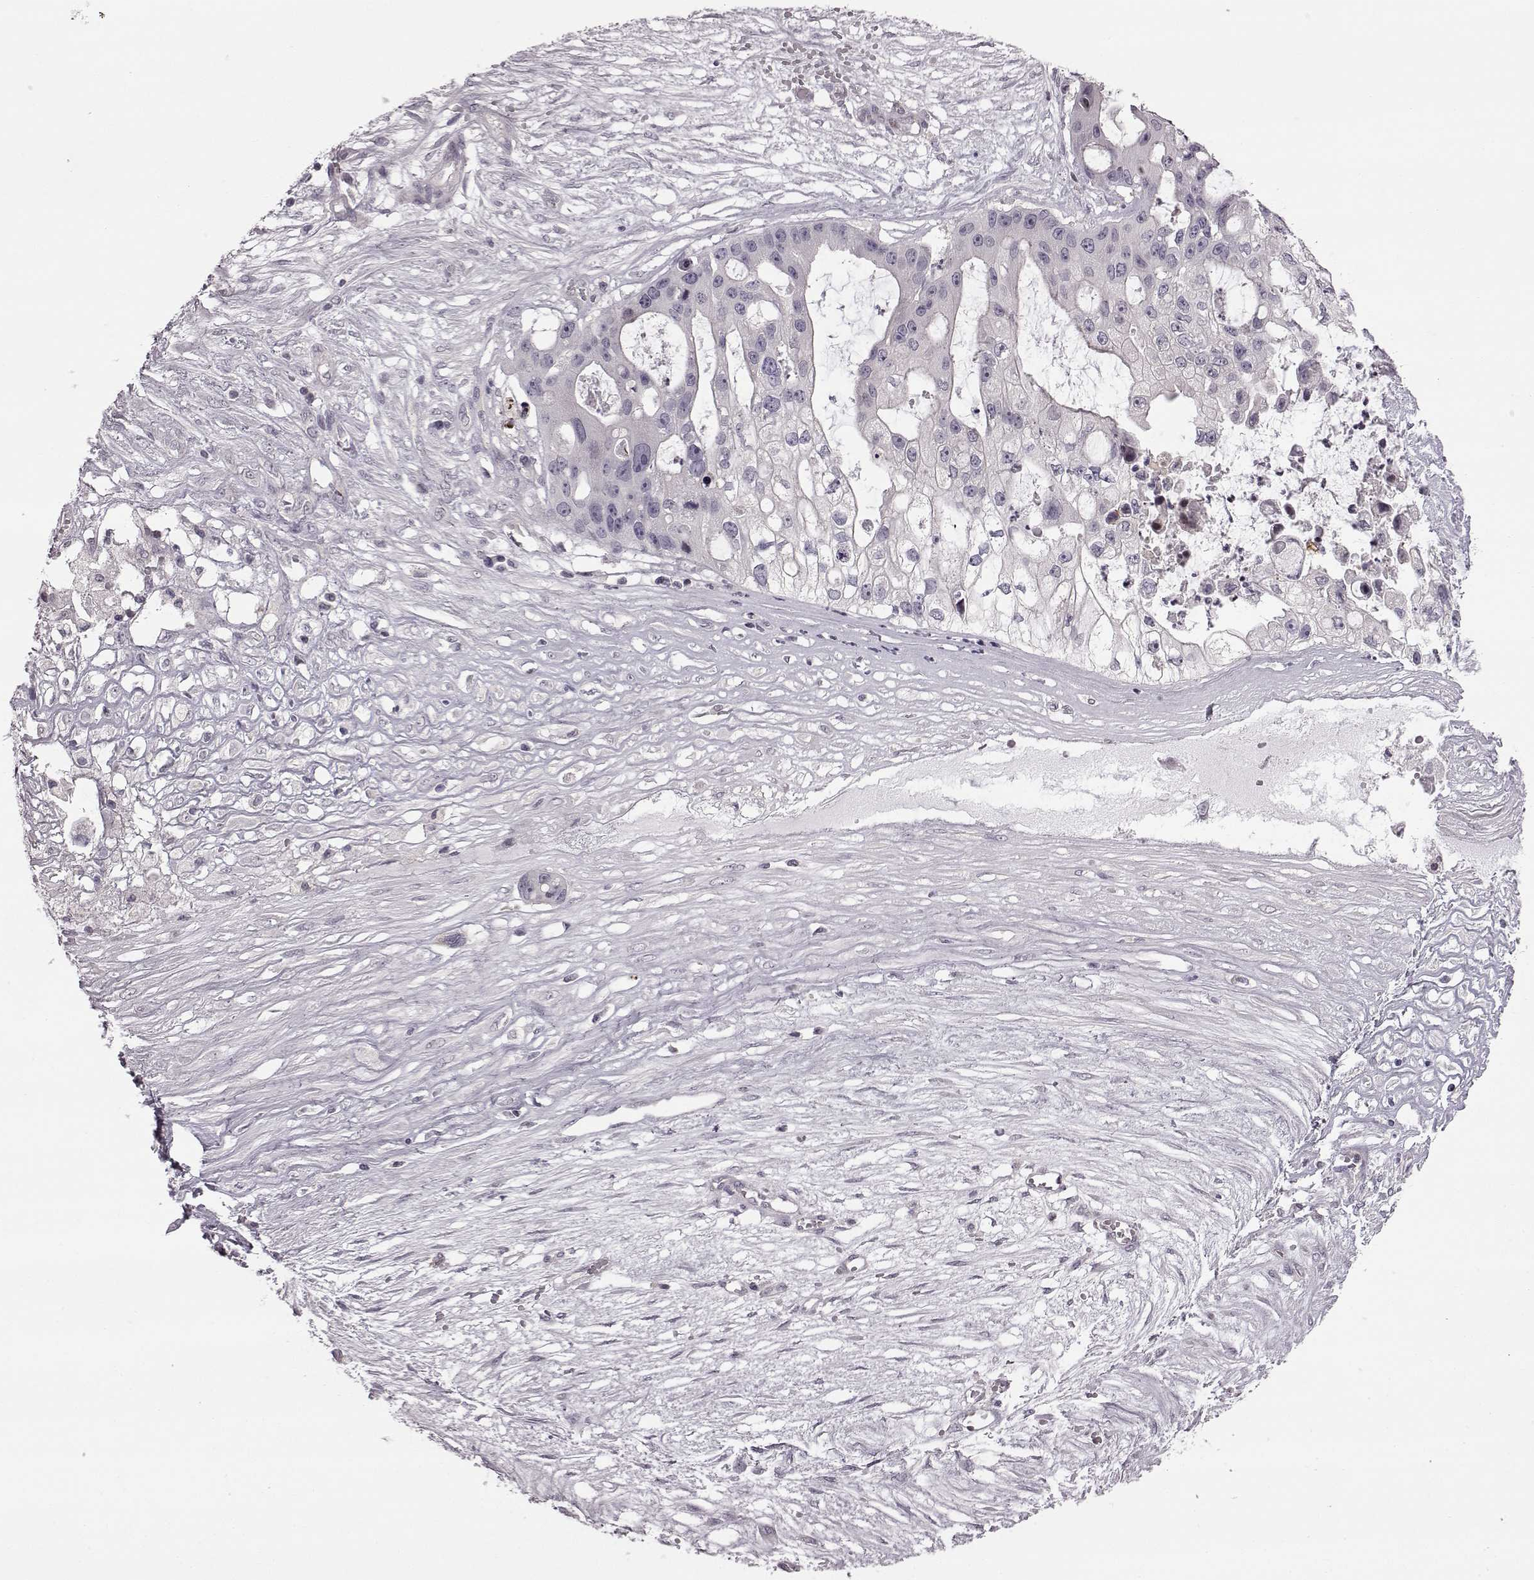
{"staining": {"intensity": "negative", "quantity": "none", "location": "none"}, "tissue": "ovarian cancer", "cell_type": "Tumor cells", "image_type": "cancer", "snomed": [{"axis": "morphology", "description": "Cystadenocarcinoma, serous, NOS"}, {"axis": "topography", "description": "Ovary"}], "caption": "Image shows no protein expression in tumor cells of ovarian cancer tissue. (DAB (3,3'-diaminobenzidine) immunohistochemistry, high magnification).", "gene": "GAL", "patient": {"sex": "female", "age": 56}}